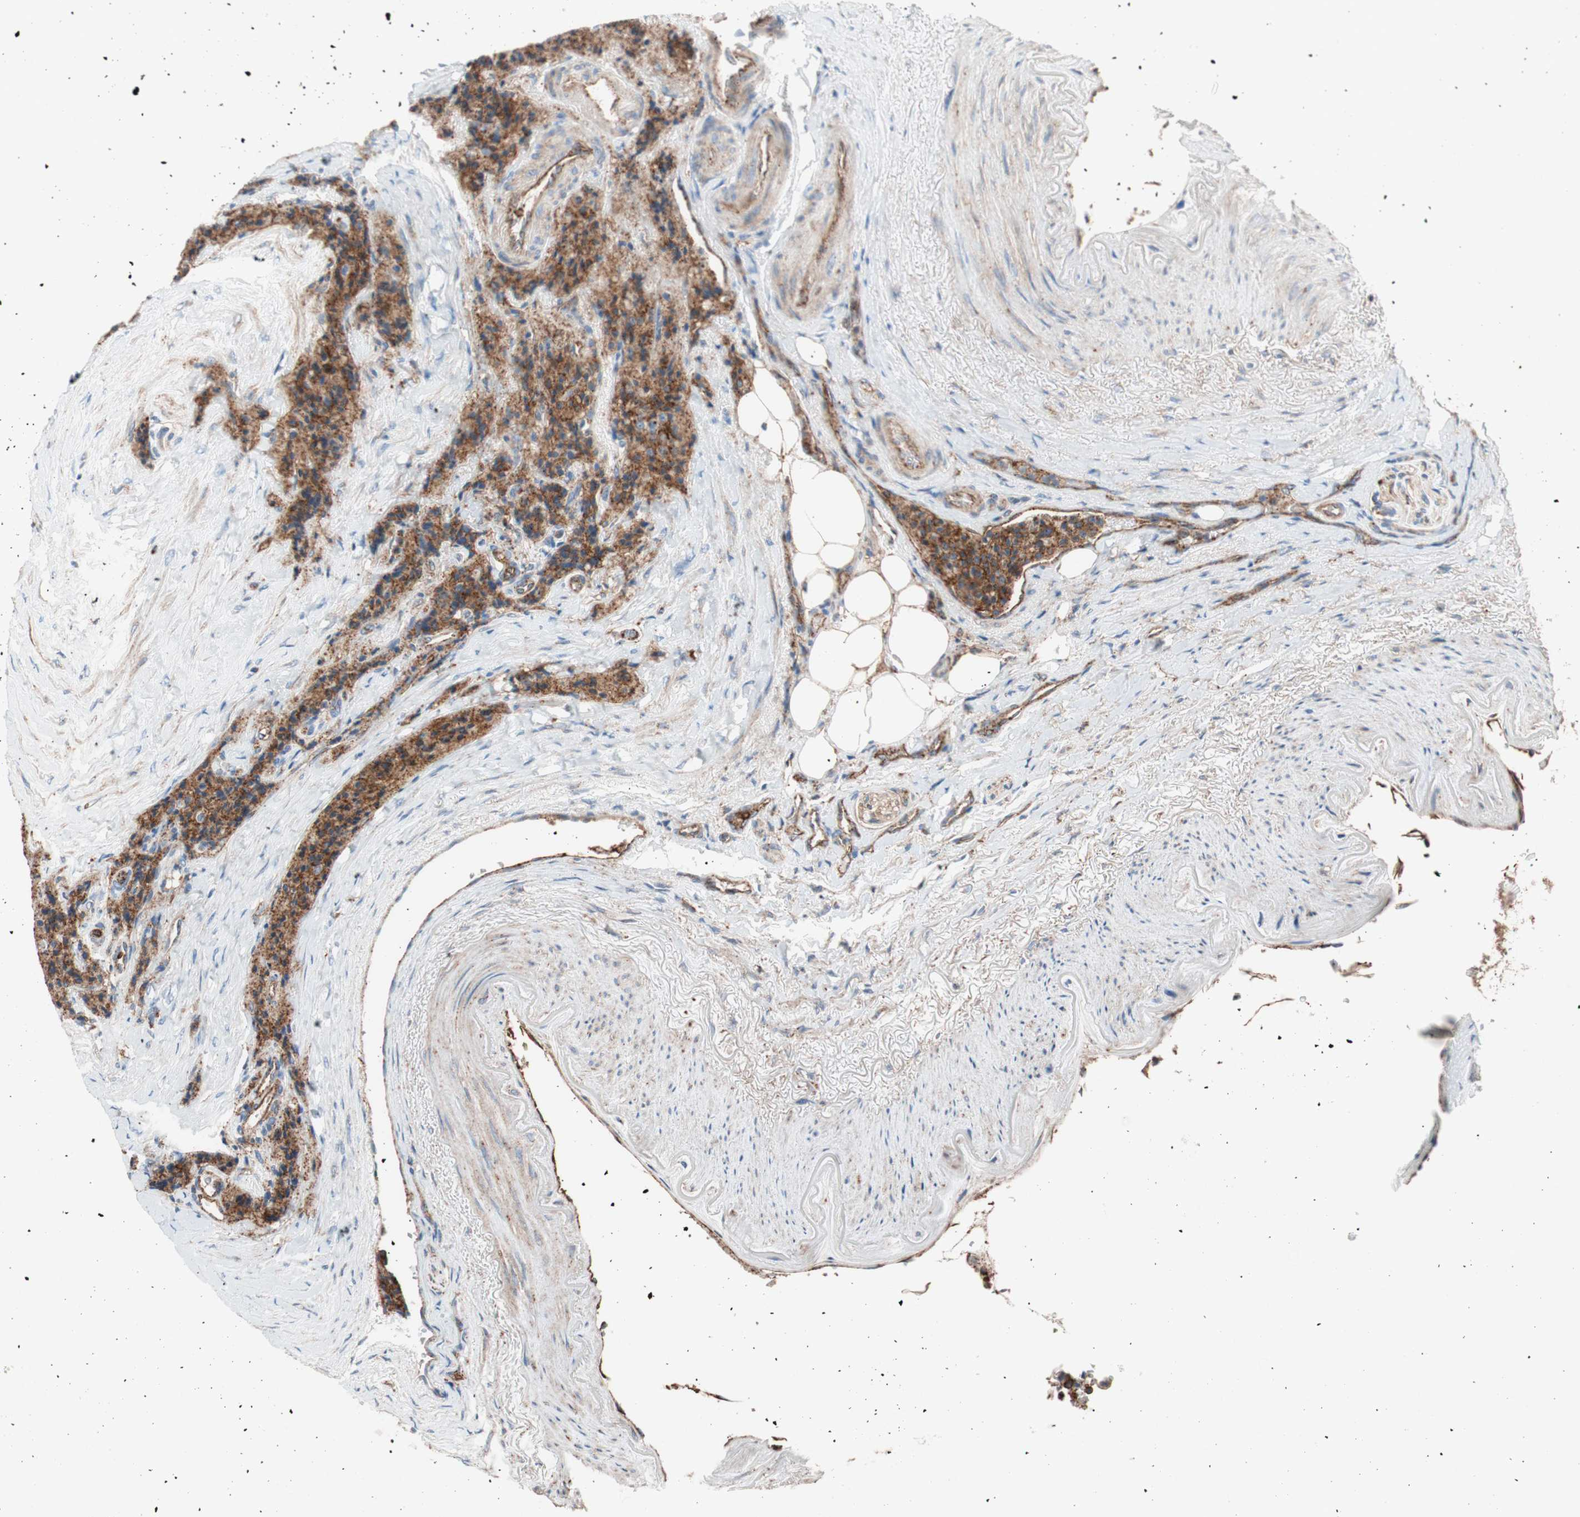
{"staining": {"intensity": "moderate", "quantity": ">75%", "location": "cytoplasmic/membranous"}, "tissue": "carcinoid", "cell_type": "Tumor cells", "image_type": "cancer", "snomed": [{"axis": "morphology", "description": "Carcinoid, malignant, NOS"}, {"axis": "topography", "description": "Colon"}], "caption": "Immunohistochemical staining of carcinoid shows moderate cytoplasmic/membranous protein positivity in about >75% of tumor cells.", "gene": "FLOT2", "patient": {"sex": "female", "age": 61}}